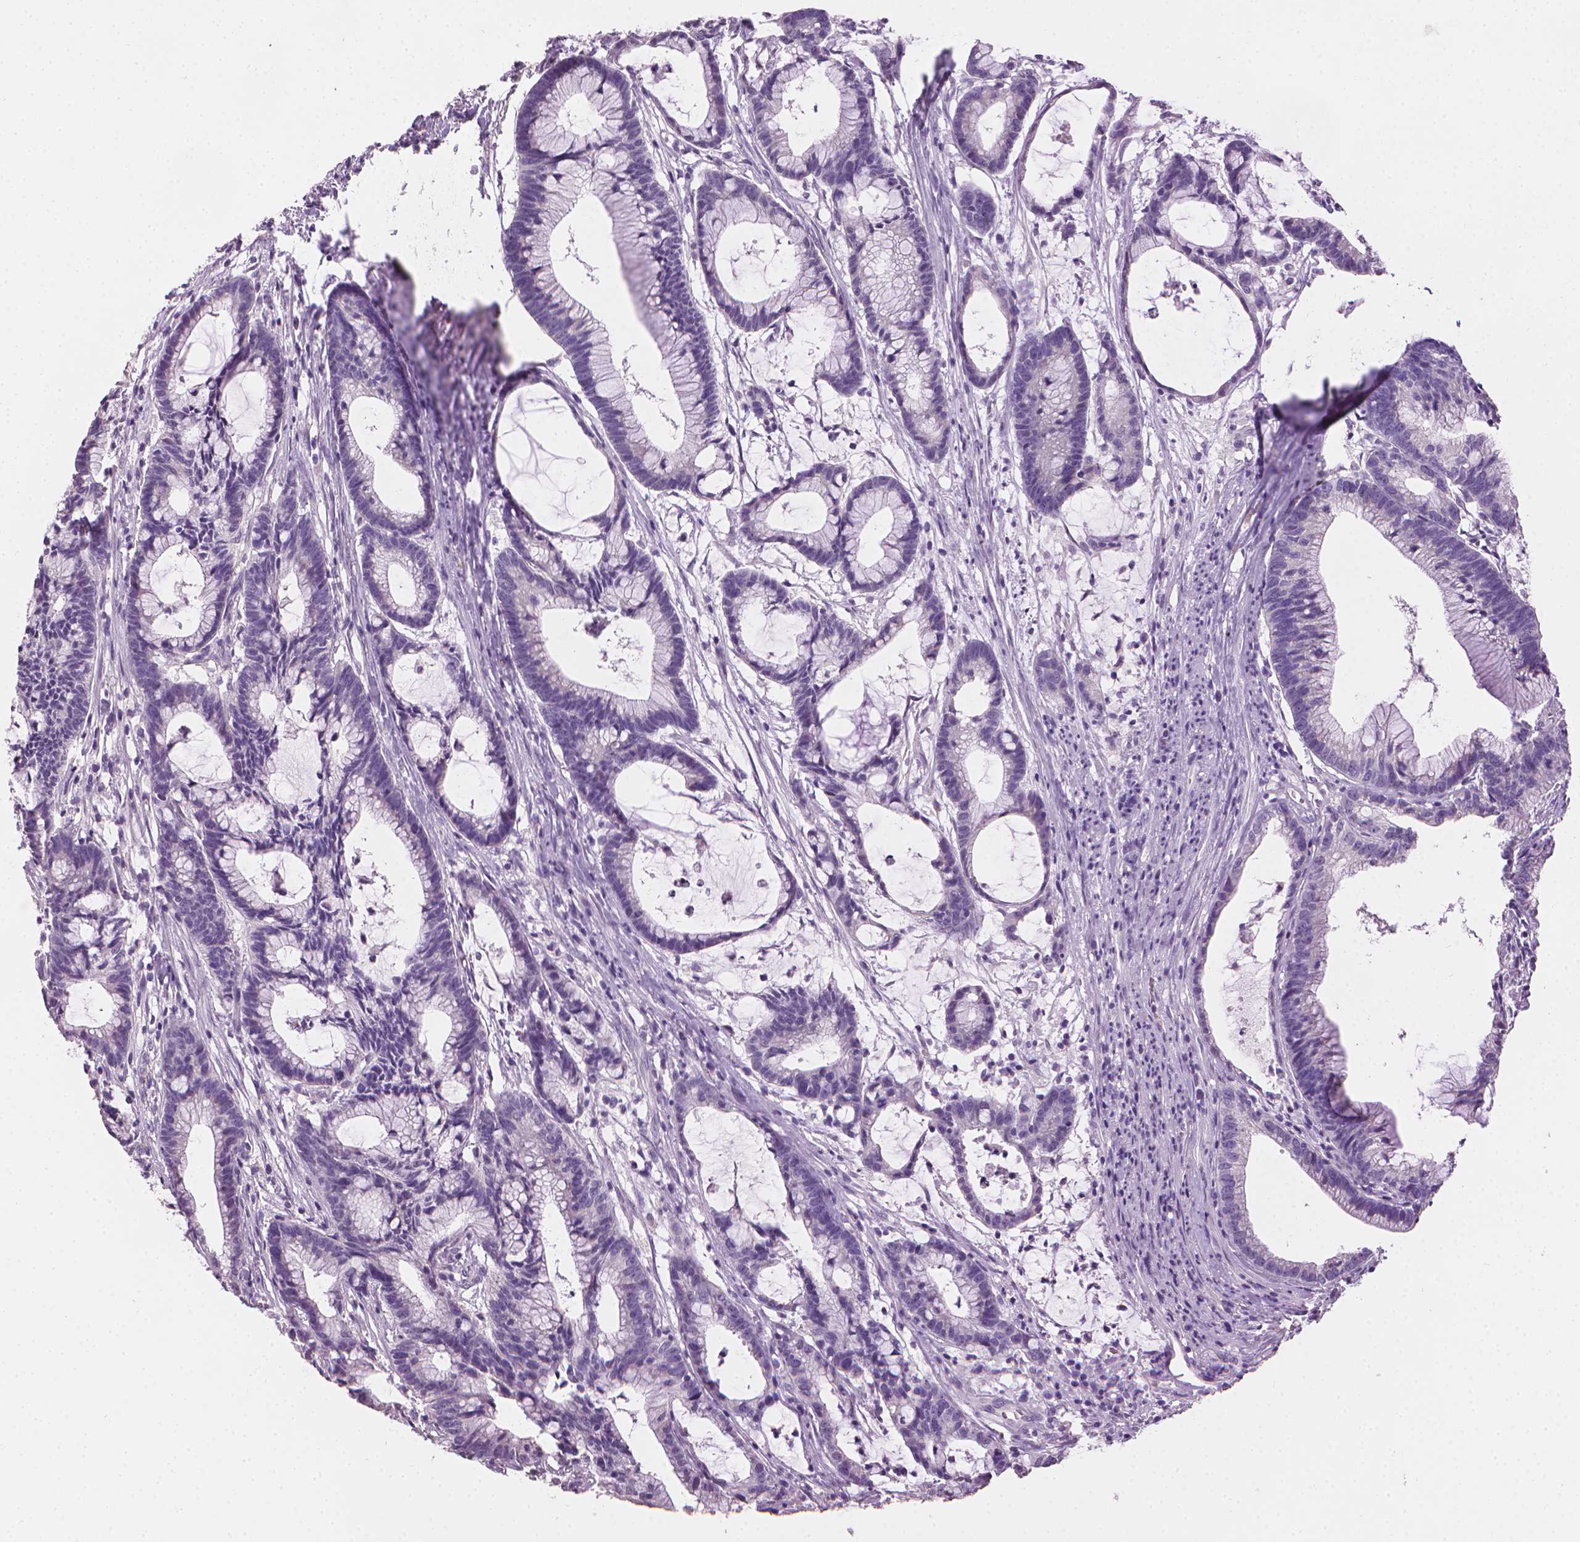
{"staining": {"intensity": "negative", "quantity": "none", "location": "none"}, "tissue": "colorectal cancer", "cell_type": "Tumor cells", "image_type": "cancer", "snomed": [{"axis": "morphology", "description": "Adenocarcinoma, NOS"}, {"axis": "topography", "description": "Colon"}], "caption": "Immunohistochemical staining of human colorectal adenocarcinoma reveals no significant positivity in tumor cells.", "gene": "MLANA", "patient": {"sex": "female", "age": 78}}